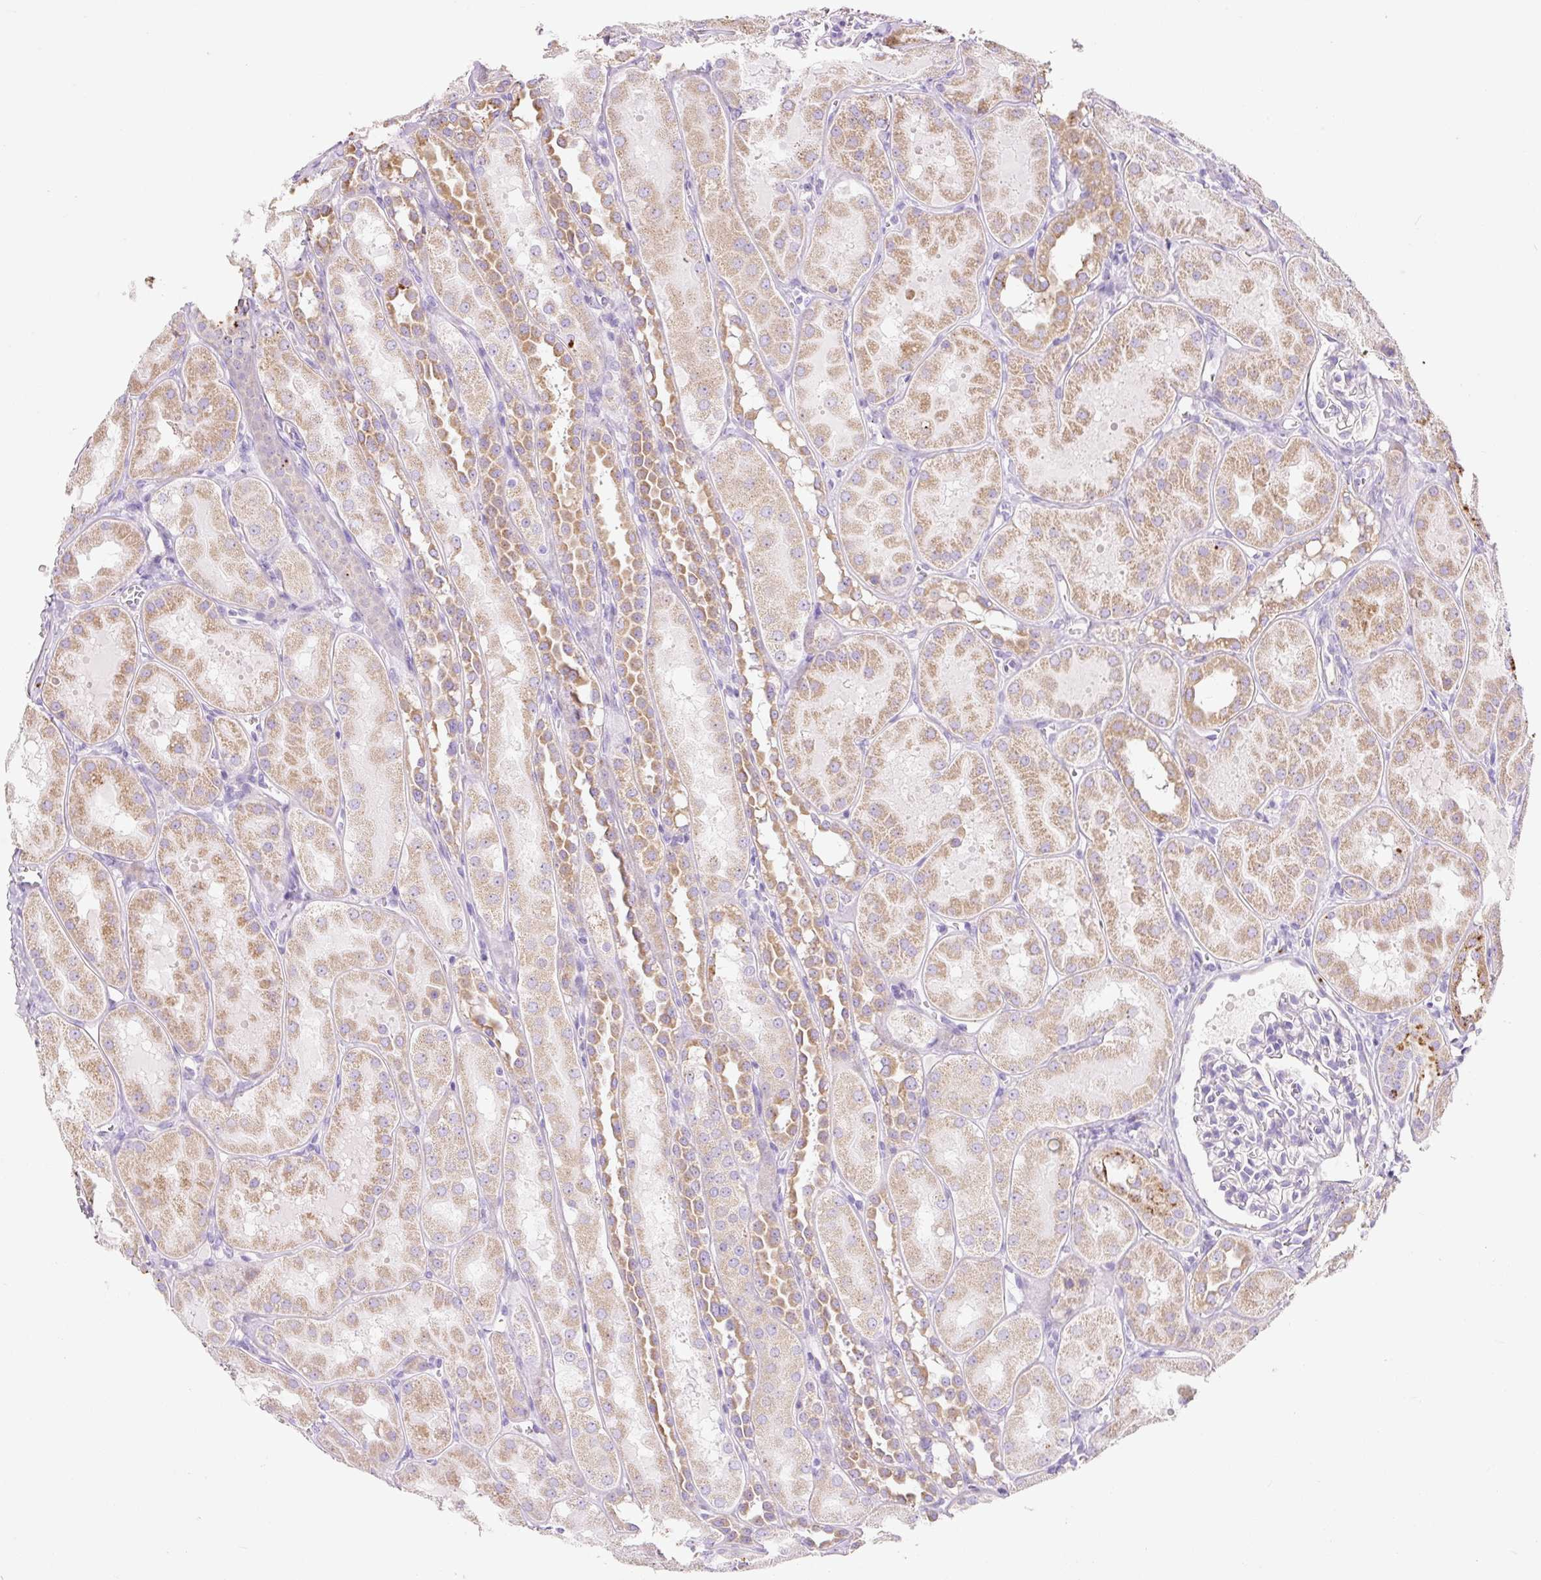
{"staining": {"intensity": "negative", "quantity": "none", "location": "none"}, "tissue": "kidney", "cell_type": "Cells in glomeruli", "image_type": "normal", "snomed": [{"axis": "morphology", "description": "Normal tissue, NOS"}, {"axis": "topography", "description": "Kidney"}, {"axis": "topography", "description": "Urinary bladder"}], "caption": "IHC of normal human kidney displays no positivity in cells in glomeruli.", "gene": "CLEC3A", "patient": {"sex": "male", "age": 16}}